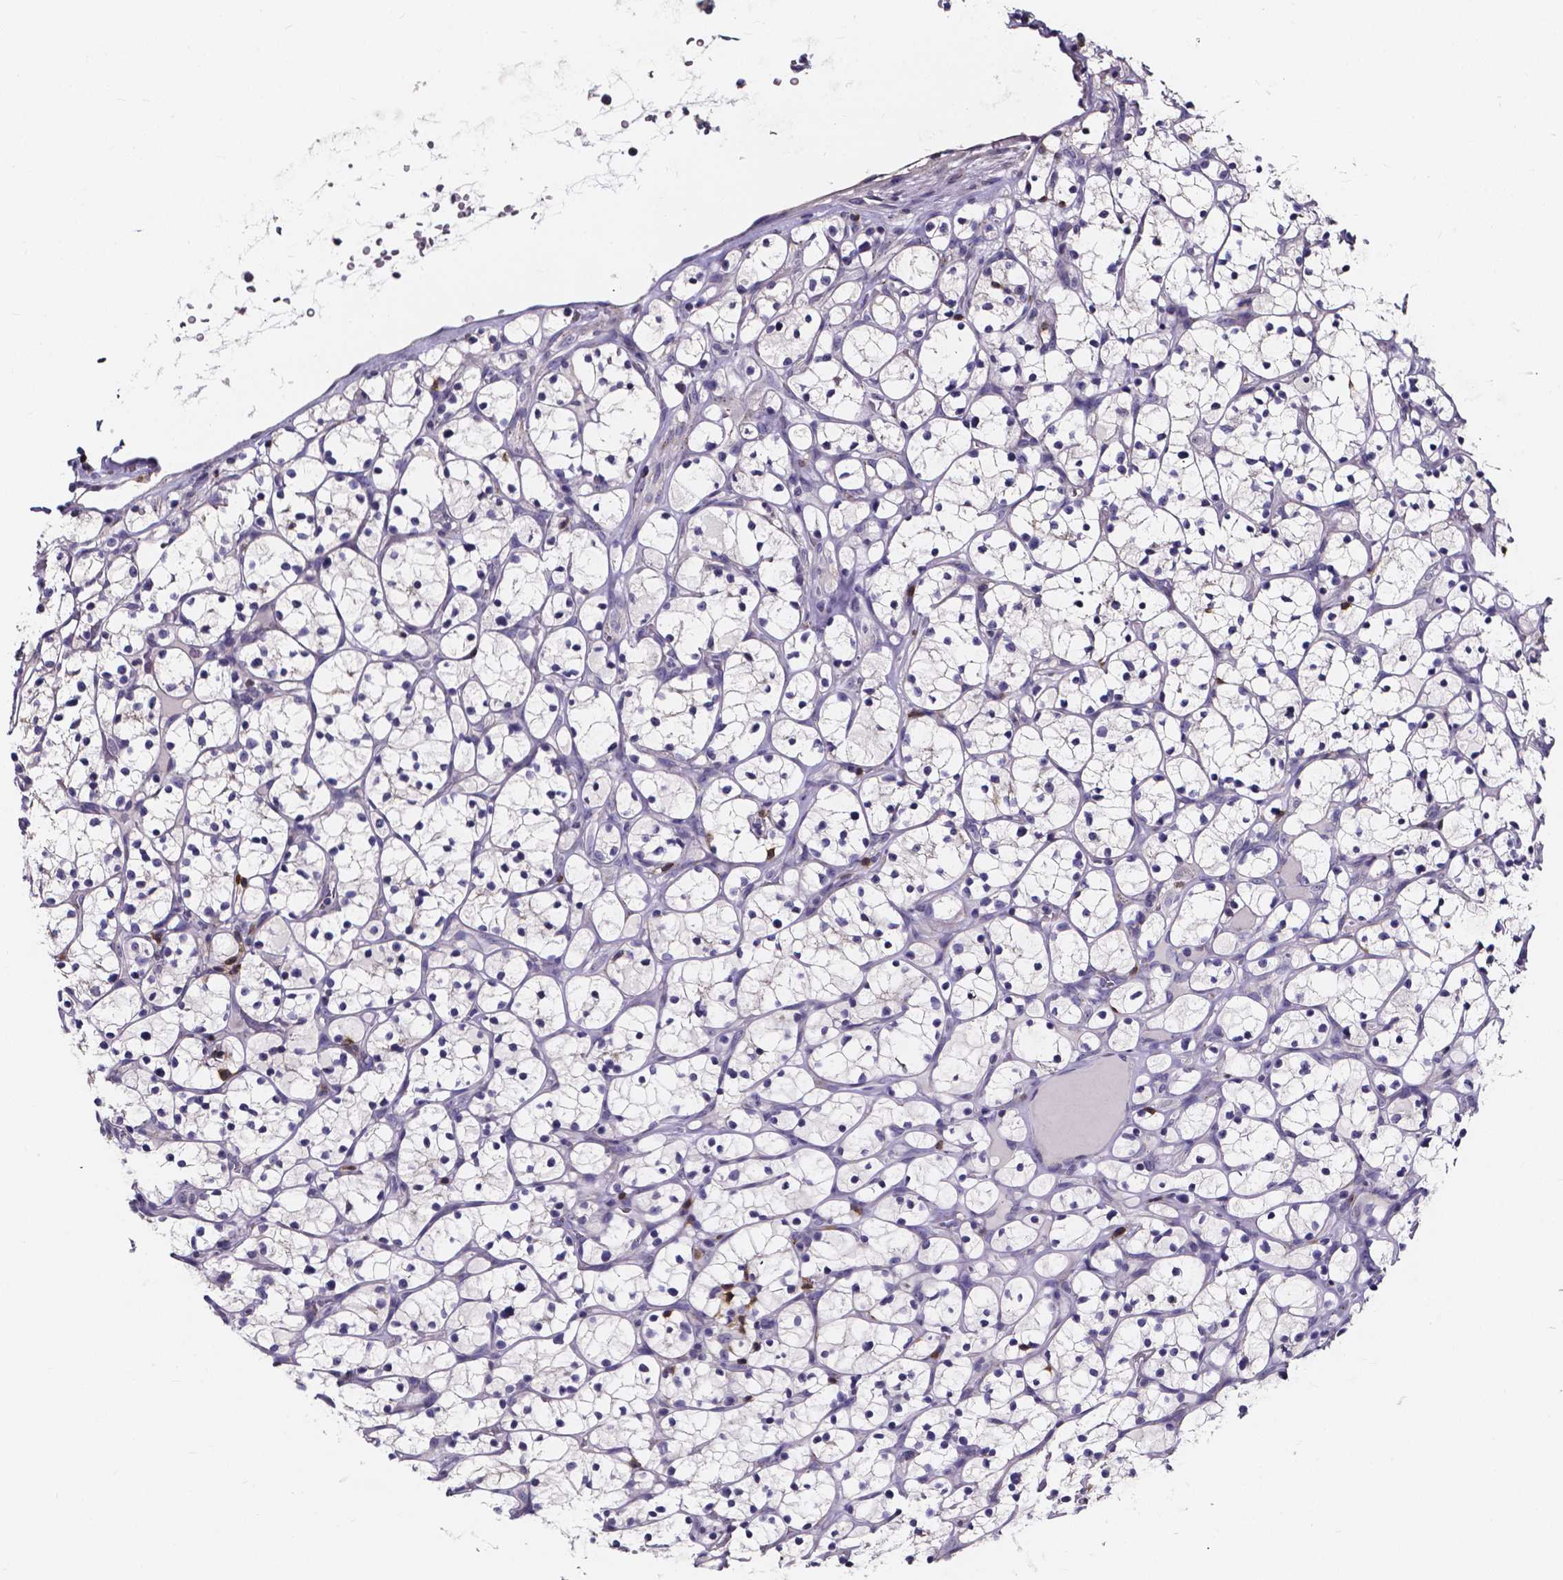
{"staining": {"intensity": "negative", "quantity": "none", "location": "none"}, "tissue": "renal cancer", "cell_type": "Tumor cells", "image_type": "cancer", "snomed": [{"axis": "morphology", "description": "Adenocarcinoma, NOS"}, {"axis": "topography", "description": "Kidney"}], "caption": "The histopathology image displays no staining of tumor cells in renal adenocarcinoma.", "gene": "THEMIS", "patient": {"sex": "female", "age": 64}}